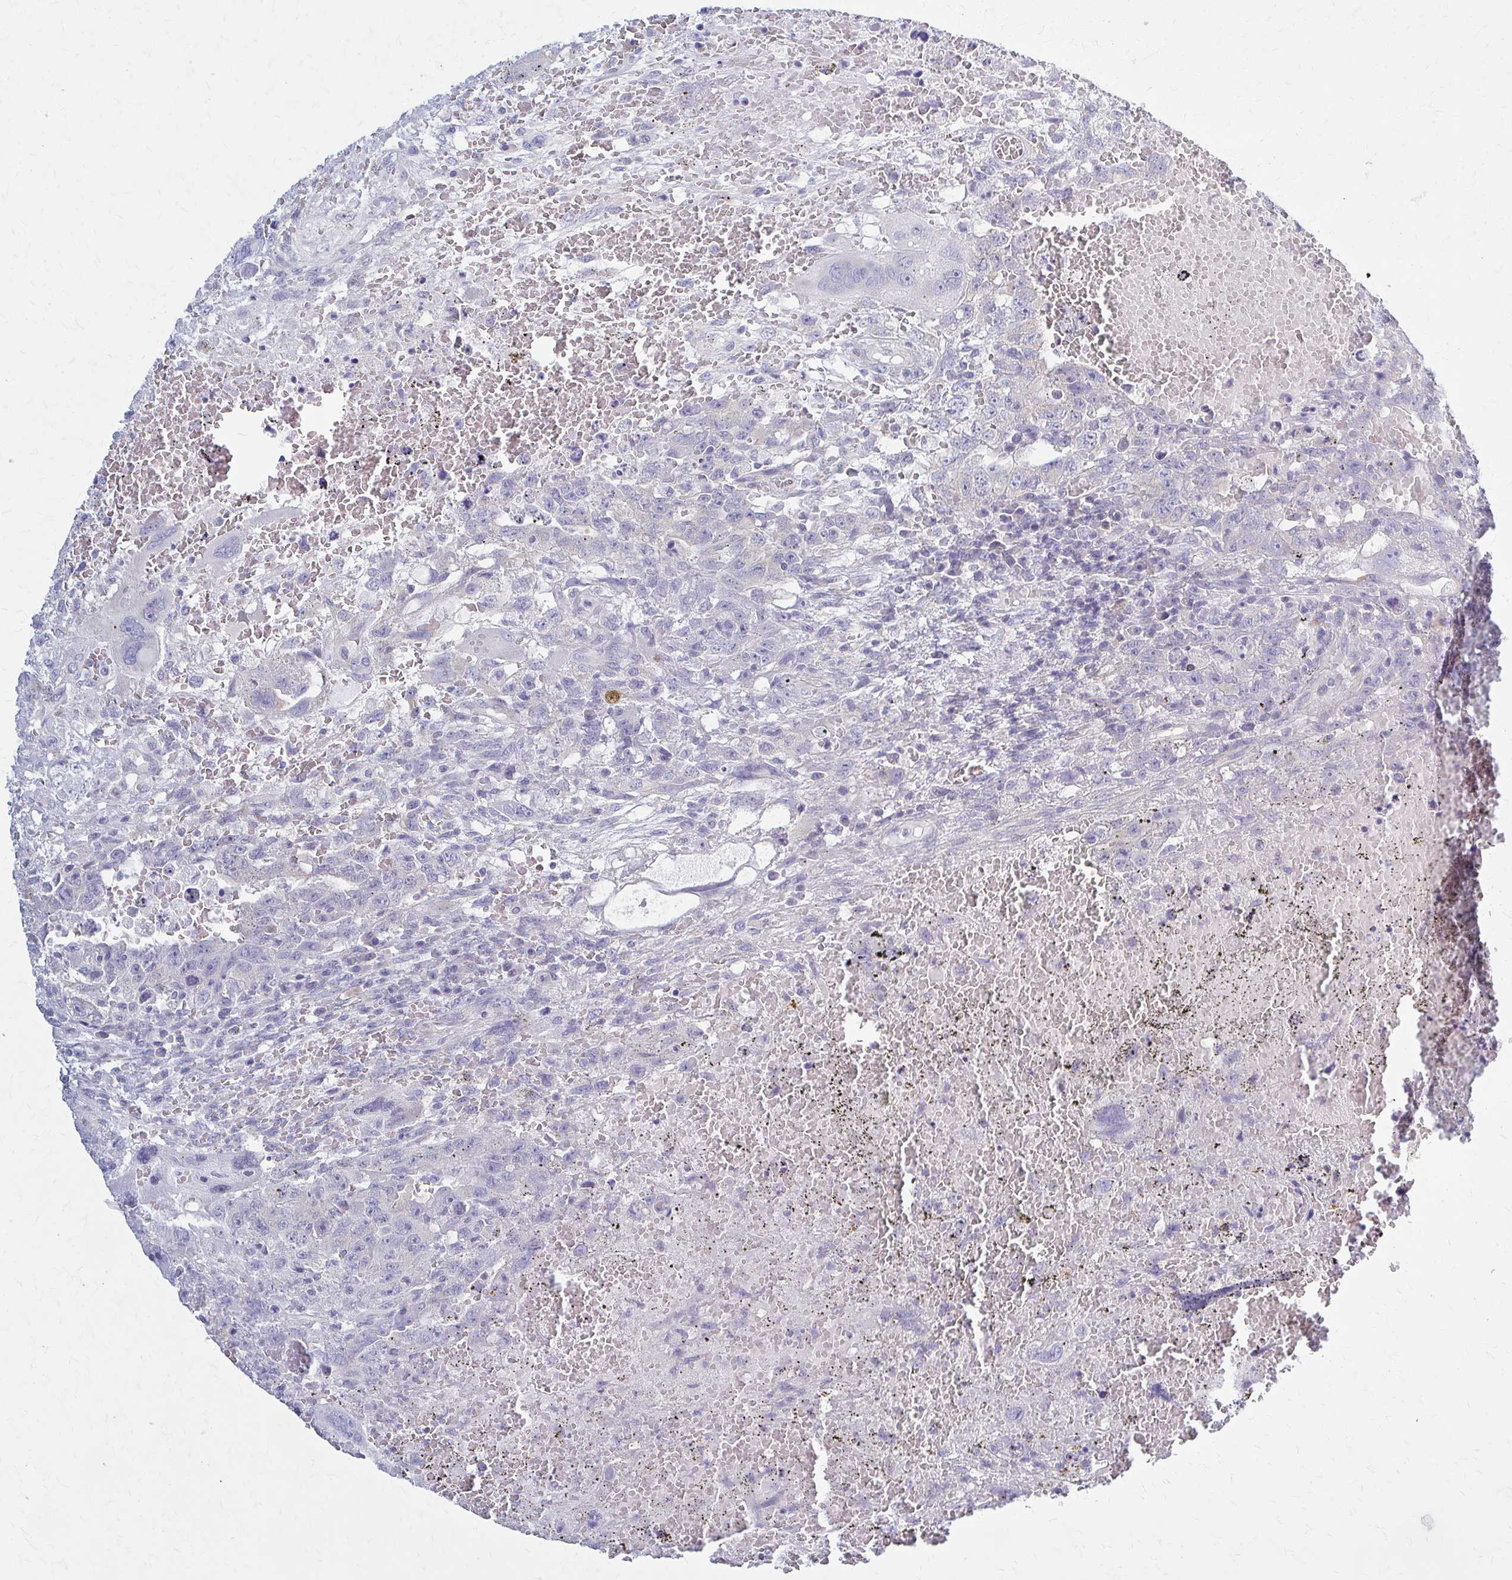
{"staining": {"intensity": "negative", "quantity": "none", "location": "none"}, "tissue": "testis cancer", "cell_type": "Tumor cells", "image_type": "cancer", "snomed": [{"axis": "morphology", "description": "Carcinoma, Embryonal, NOS"}, {"axis": "topography", "description": "Testis"}], "caption": "Embryonal carcinoma (testis) was stained to show a protein in brown. There is no significant expression in tumor cells. (Brightfield microscopy of DAB immunohistochemistry at high magnification).", "gene": "PRKRA", "patient": {"sex": "male", "age": 26}}